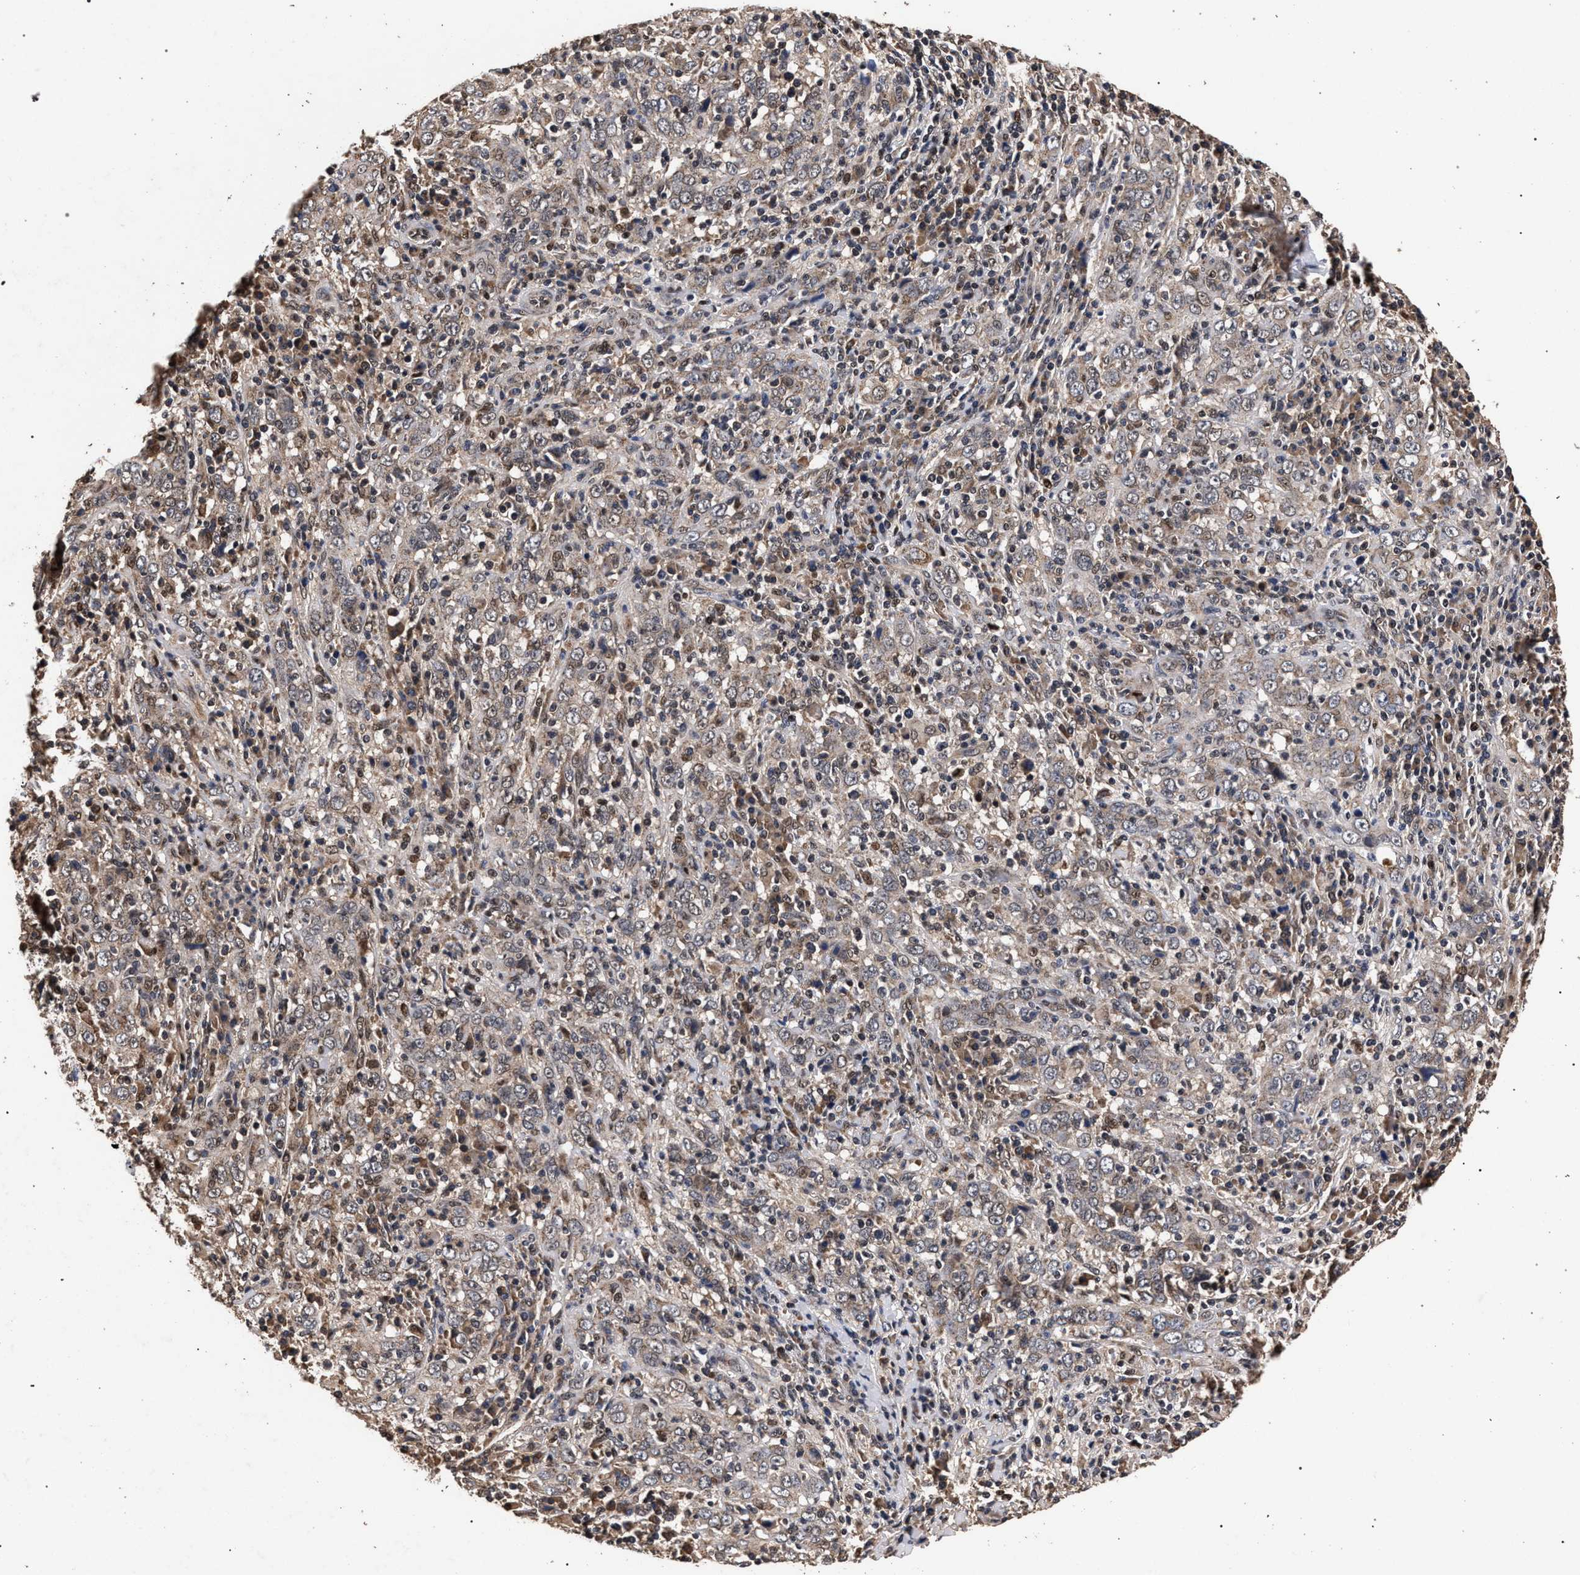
{"staining": {"intensity": "weak", "quantity": ">75%", "location": "cytoplasmic/membranous"}, "tissue": "cervical cancer", "cell_type": "Tumor cells", "image_type": "cancer", "snomed": [{"axis": "morphology", "description": "Squamous cell carcinoma, NOS"}, {"axis": "topography", "description": "Cervix"}], "caption": "About >75% of tumor cells in human squamous cell carcinoma (cervical) display weak cytoplasmic/membranous protein staining as visualized by brown immunohistochemical staining.", "gene": "ACOX1", "patient": {"sex": "female", "age": 46}}